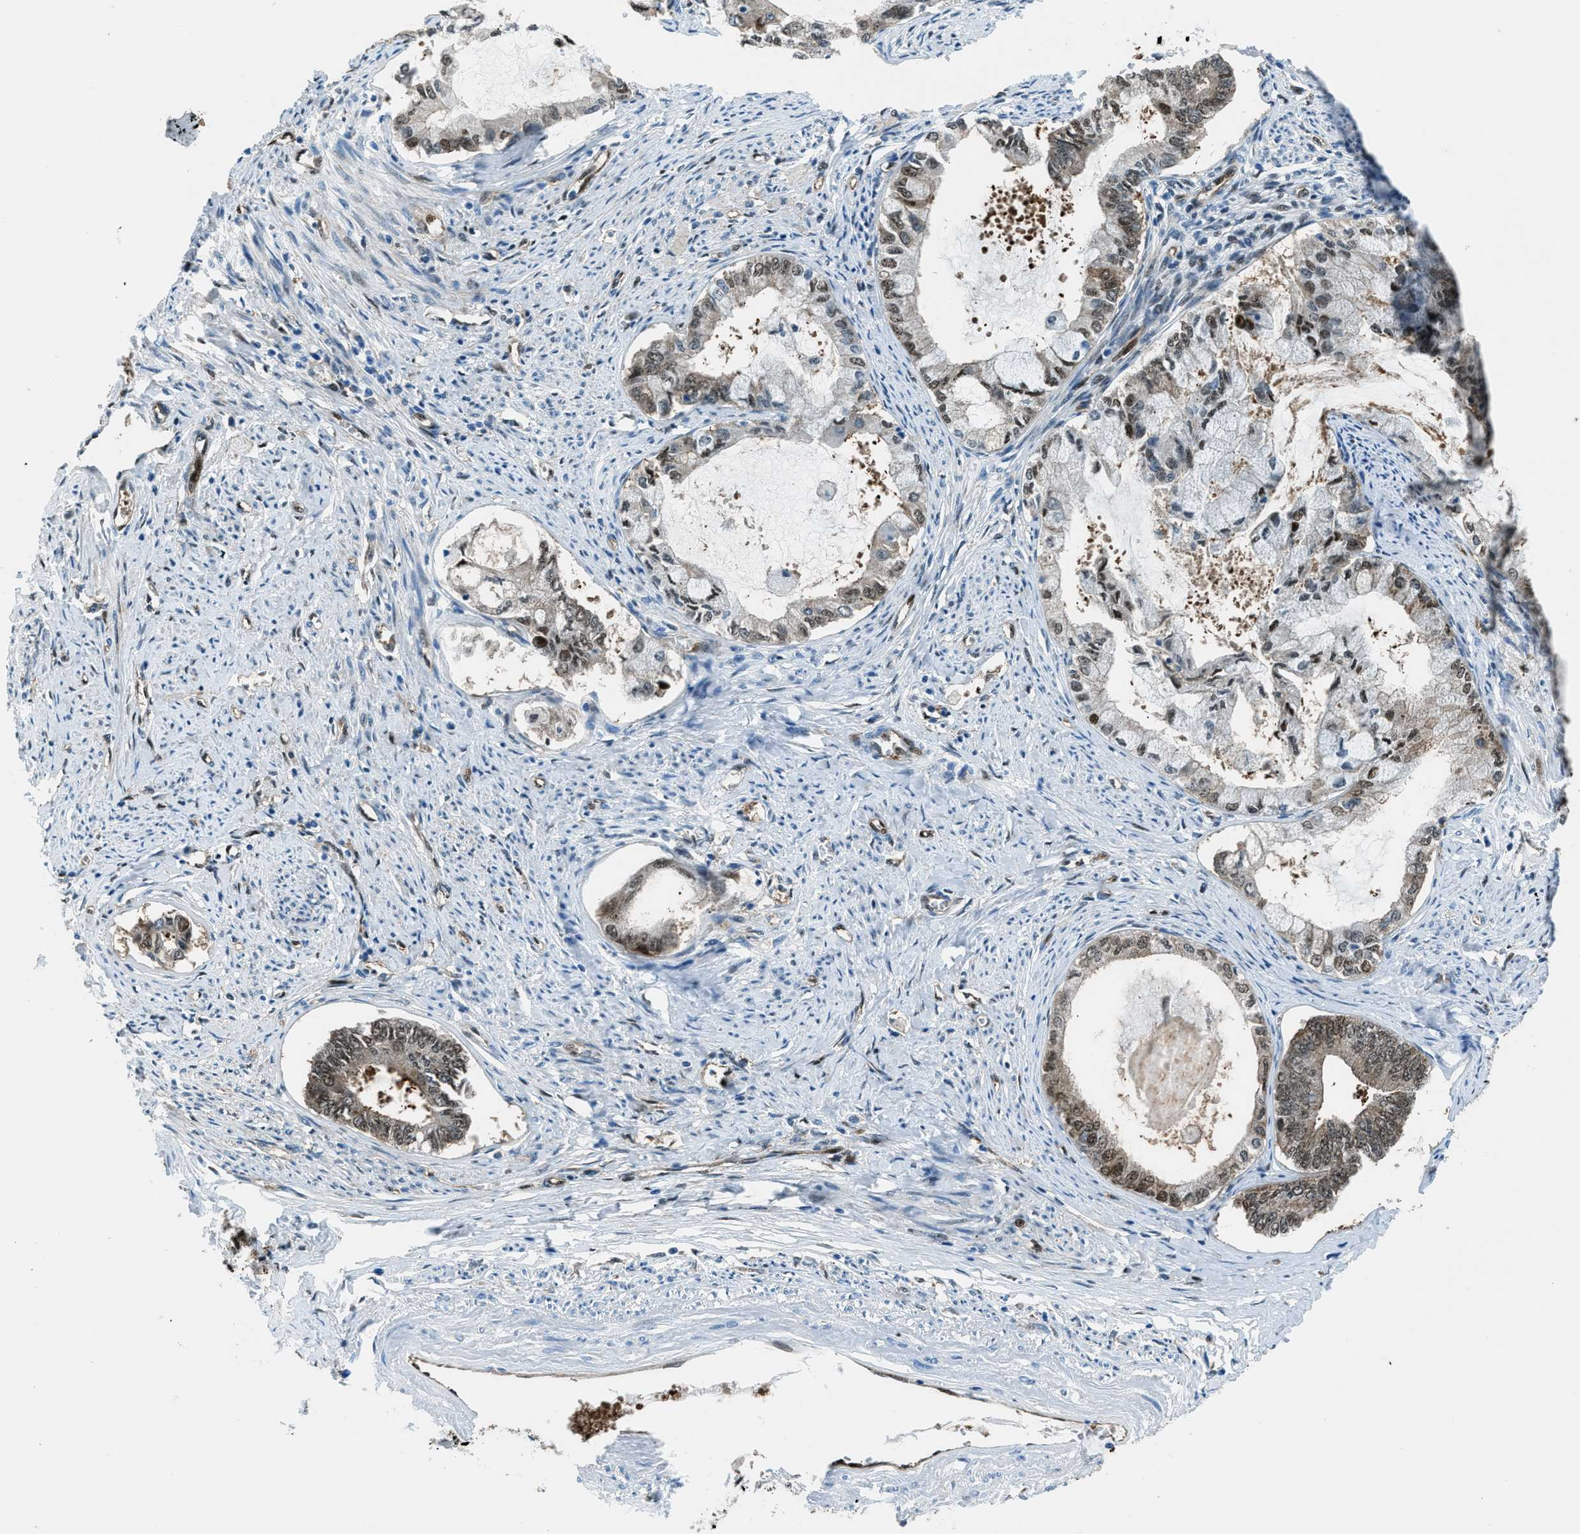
{"staining": {"intensity": "moderate", "quantity": "<25%", "location": "cytoplasmic/membranous,nuclear"}, "tissue": "endometrial cancer", "cell_type": "Tumor cells", "image_type": "cancer", "snomed": [{"axis": "morphology", "description": "Adenocarcinoma, NOS"}, {"axis": "topography", "description": "Endometrium"}], "caption": "Brown immunohistochemical staining in human adenocarcinoma (endometrial) displays moderate cytoplasmic/membranous and nuclear expression in approximately <25% of tumor cells.", "gene": "YWHAE", "patient": {"sex": "female", "age": 86}}